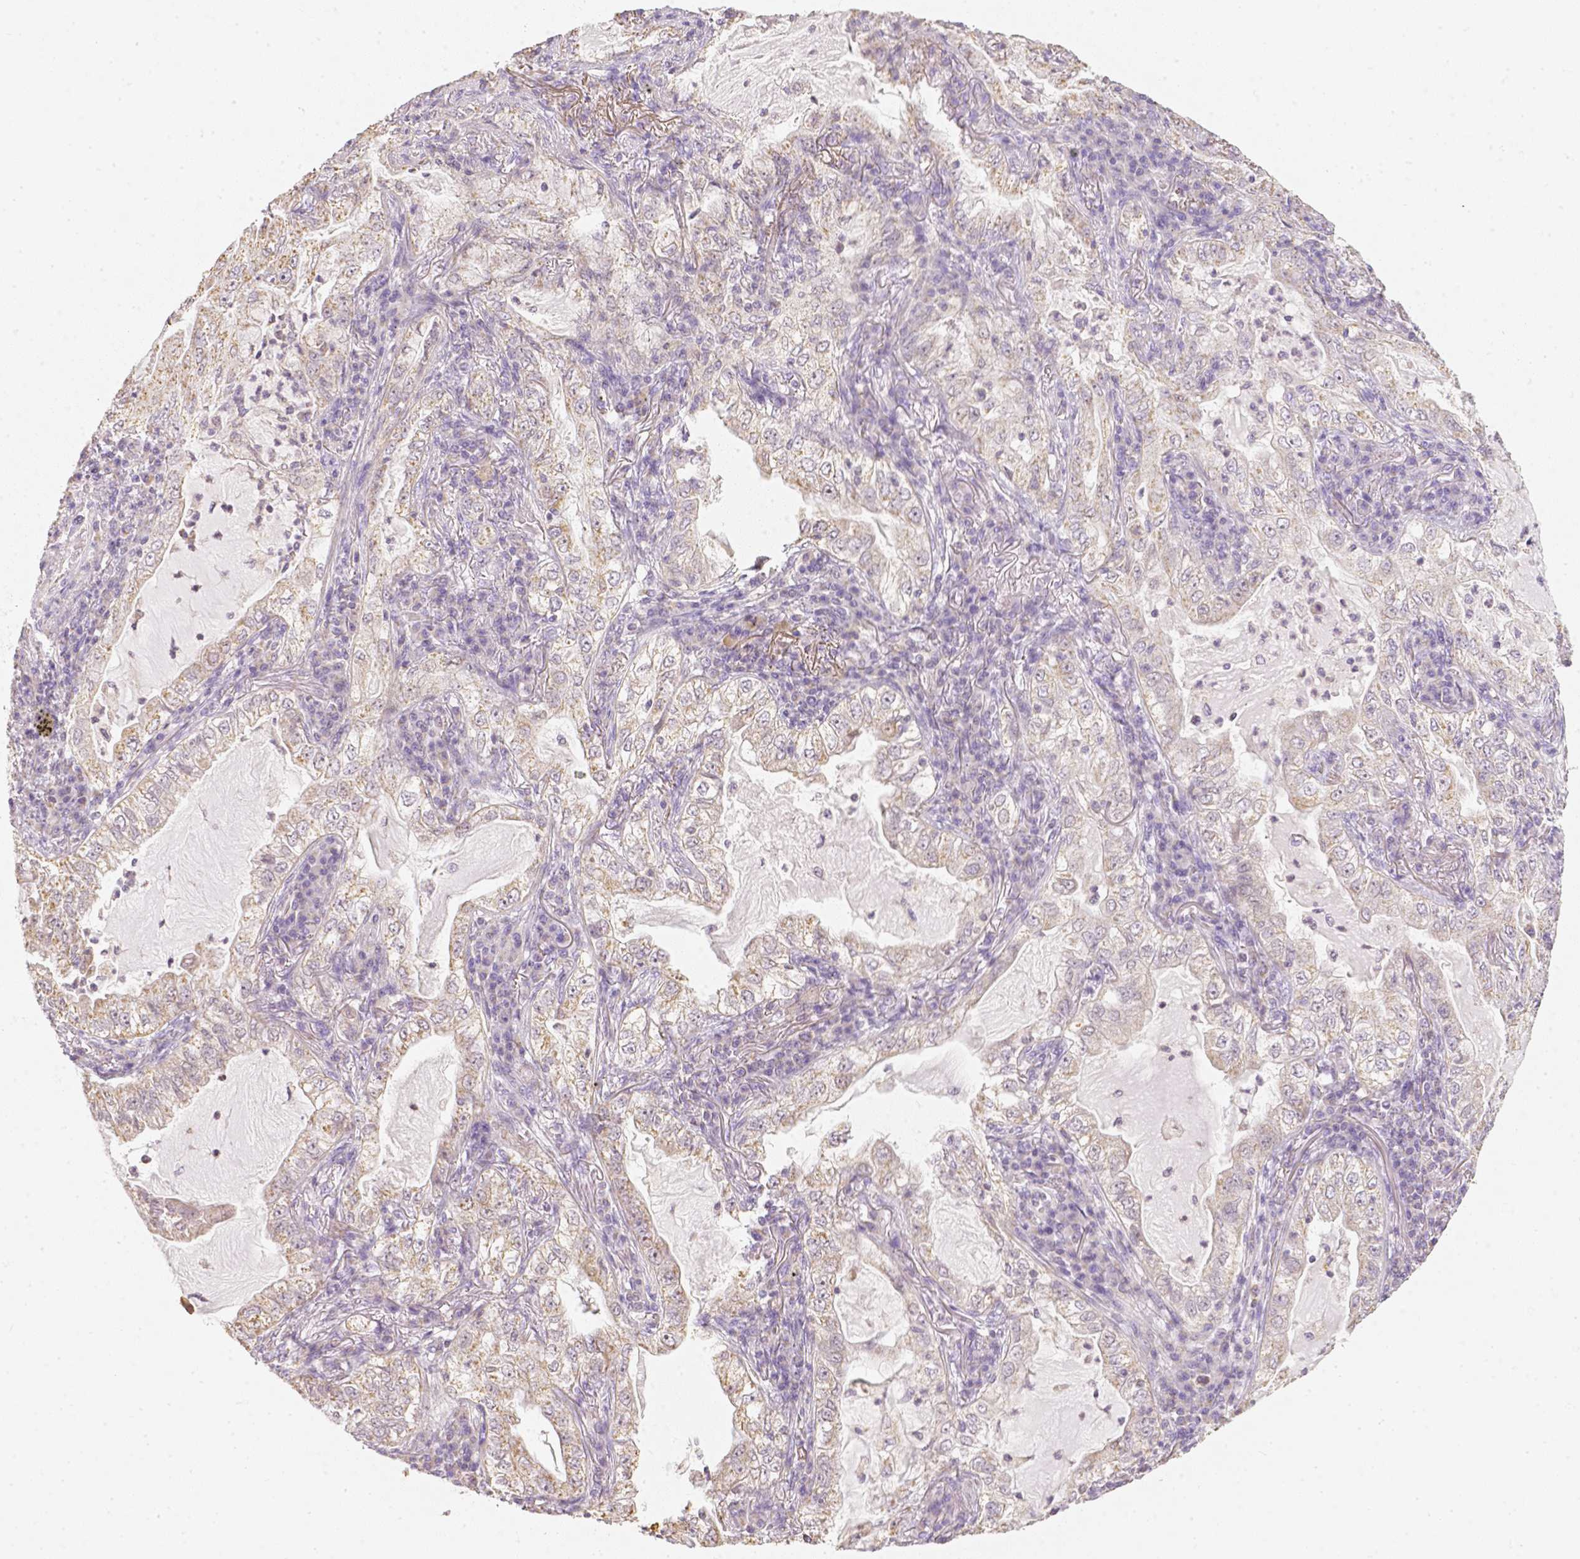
{"staining": {"intensity": "negative", "quantity": "none", "location": "none"}, "tissue": "lung cancer", "cell_type": "Tumor cells", "image_type": "cancer", "snomed": [{"axis": "morphology", "description": "Adenocarcinoma, NOS"}, {"axis": "topography", "description": "Lung"}], "caption": "IHC photomicrograph of human lung adenocarcinoma stained for a protein (brown), which displays no staining in tumor cells. (DAB immunohistochemistry (IHC) visualized using brightfield microscopy, high magnification).", "gene": "NVL", "patient": {"sex": "female", "age": 73}}